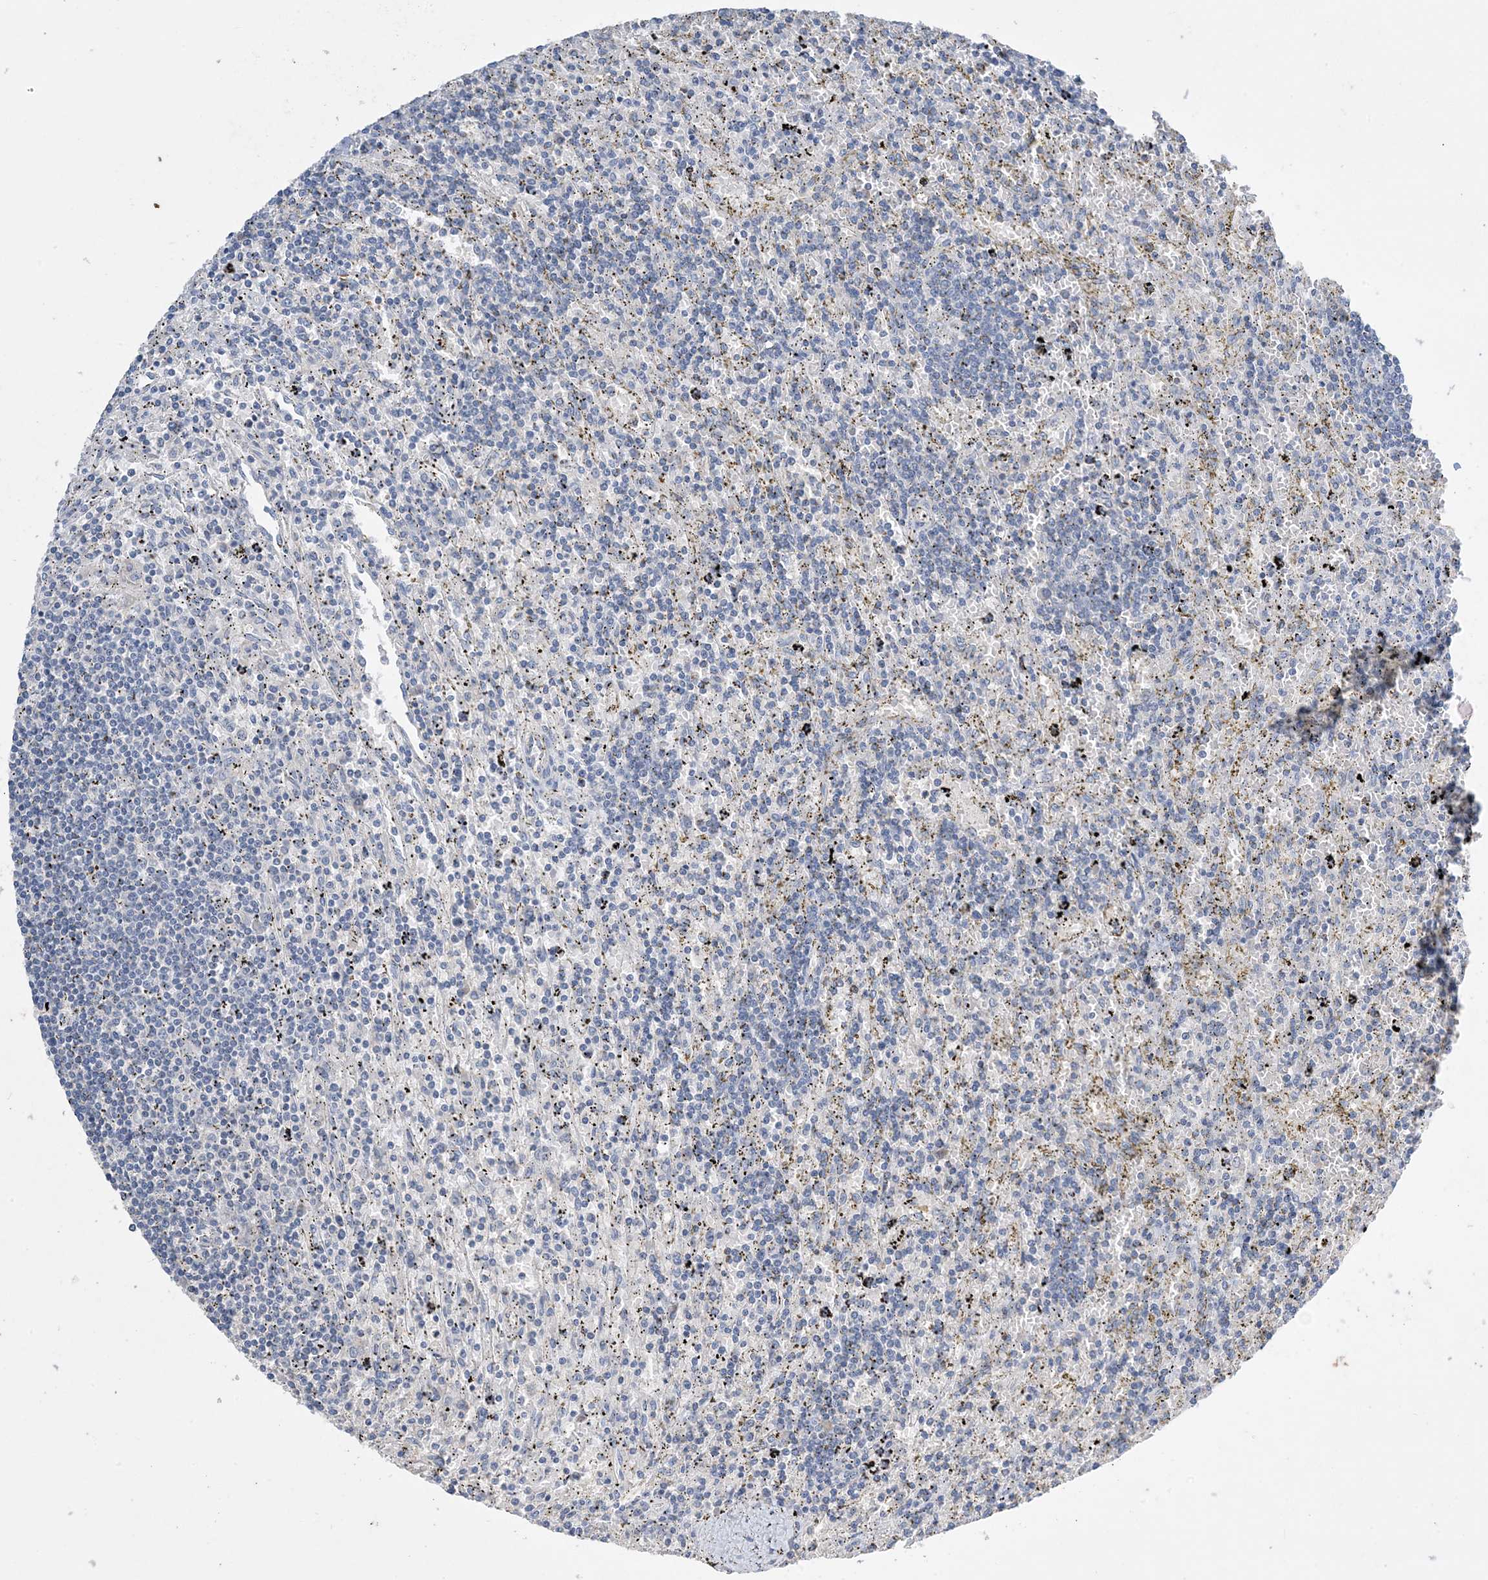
{"staining": {"intensity": "negative", "quantity": "none", "location": "none"}, "tissue": "lymphoma", "cell_type": "Tumor cells", "image_type": "cancer", "snomed": [{"axis": "morphology", "description": "Malignant lymphoma, non-Hodgkin's type, Low grade"}, {"axis": "topography", "description": "Spleen"}], "caption": "Protein analysis of lymphoma demonstrates no significant expression in tumor cells.", "gene": "KPRP", "patient": {"sex": "male", "age": 76}}